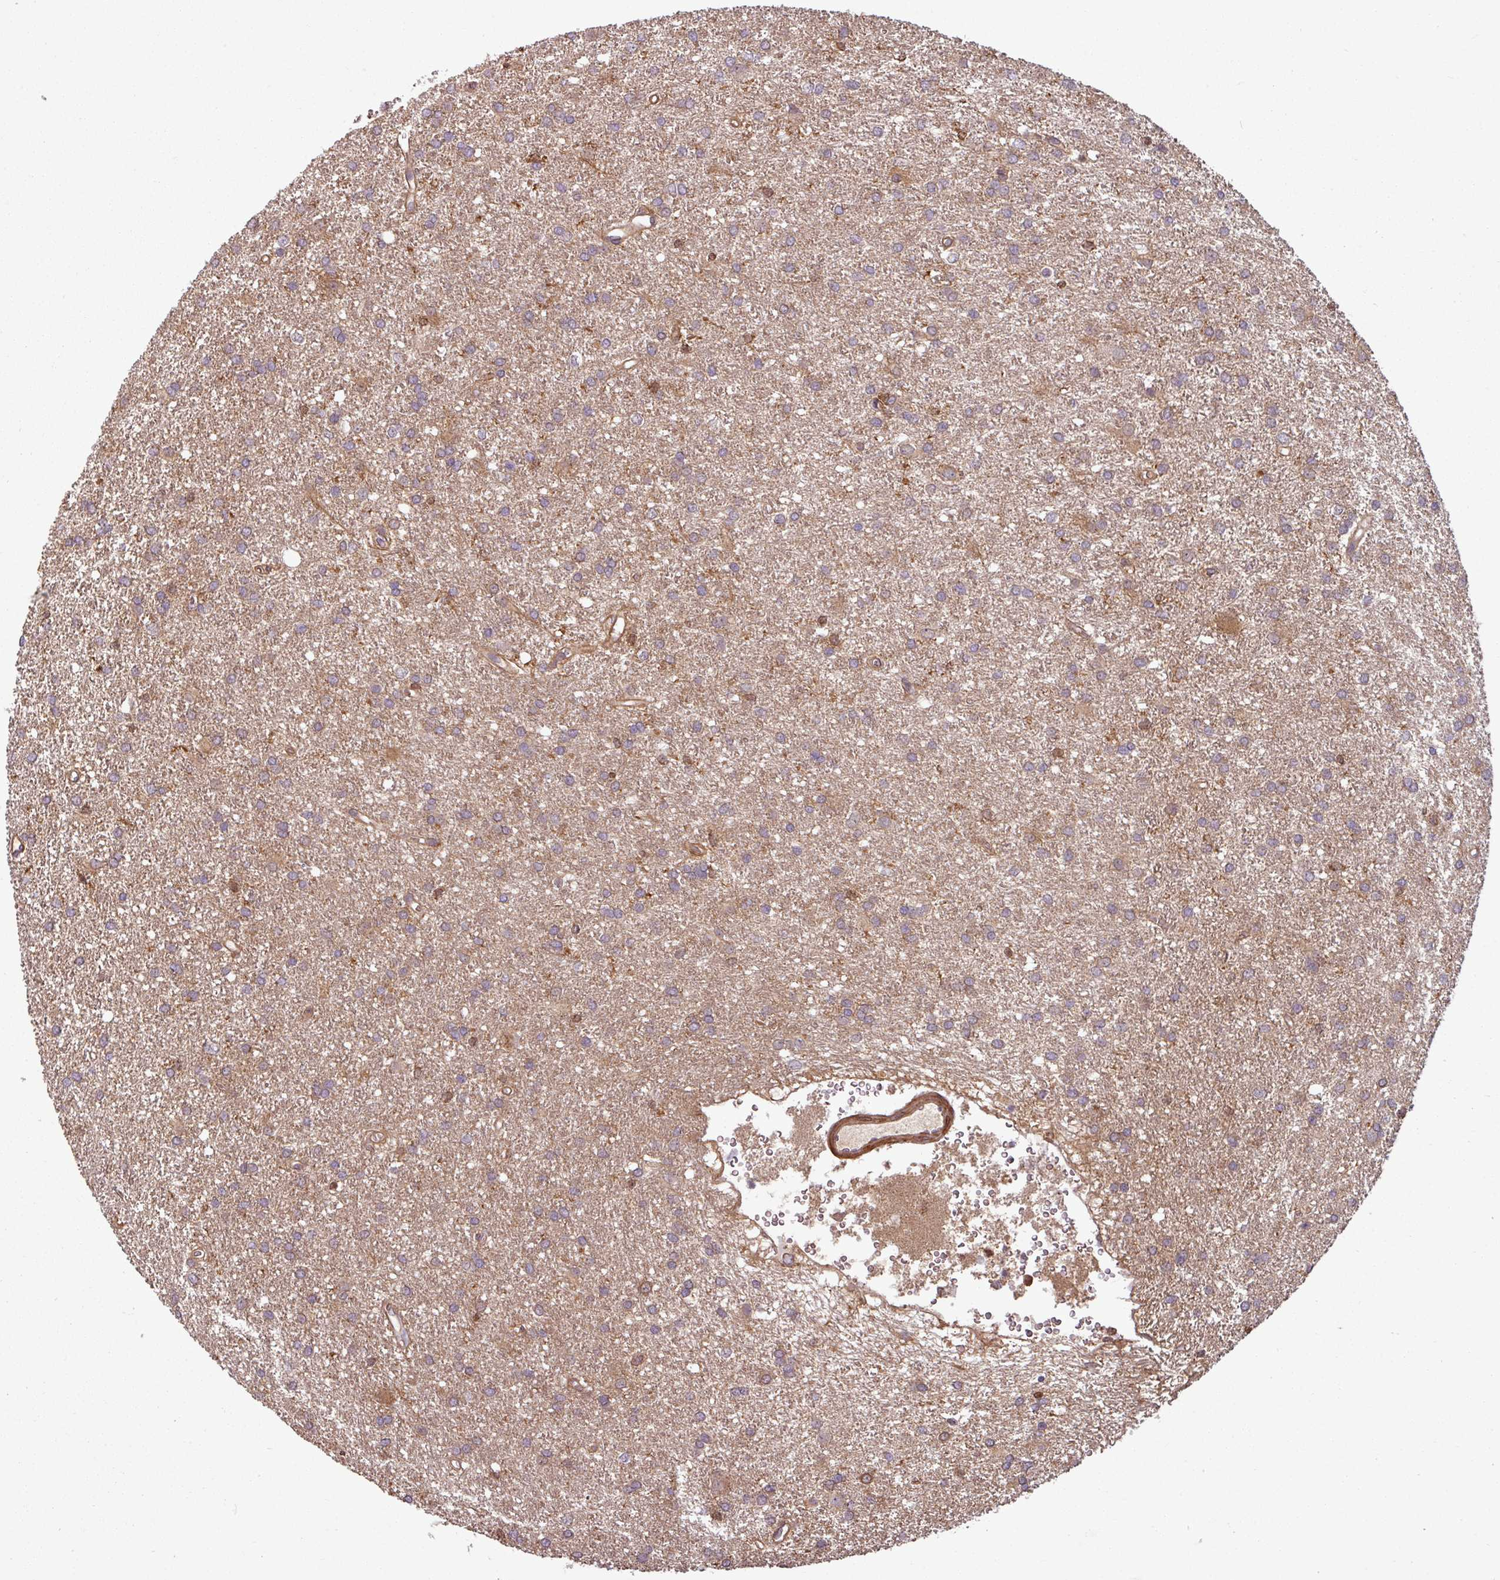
{"staining": {"intensity": "weak", "quantity": ">75%", "location": "cytoplasmic/membranous"}, "tissue": "glioma", "cell_type": "Tumor cells", "image_type": "cancer", "snomed": [{"axis": "morphology", "description": "Glioma, malignant, High grade"}, {"axis": "topography", "description": "Brain"}], "caption": "The immunohistochemical stain labels weak cytoplasmic/membranous positivity in tumor cells of glioma tissue.", "gene": "SH3BGRL", "patient": {"sex": "female", "age": 50}}